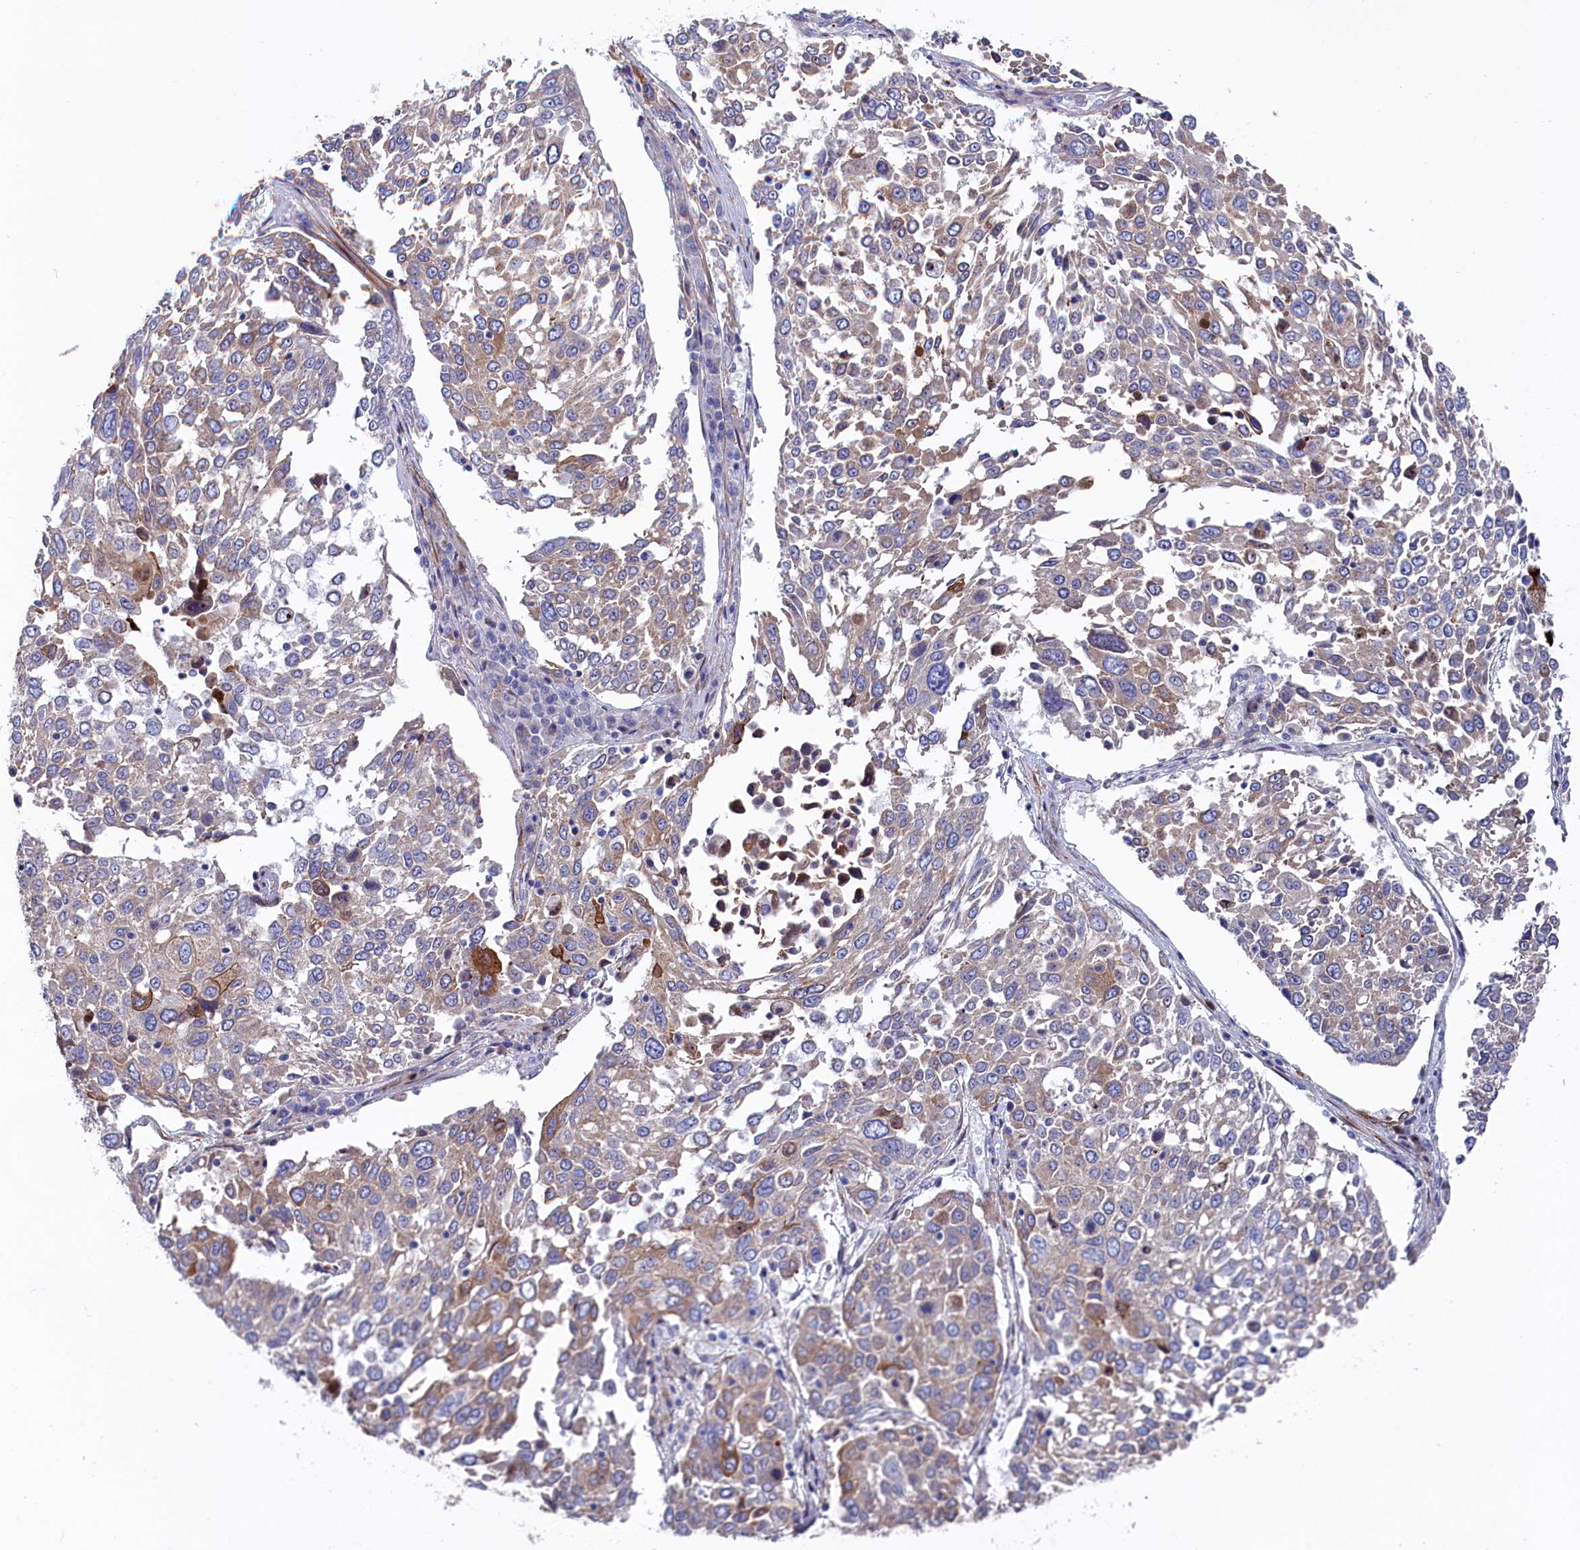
{"staining": {"intensity": "weak", "quantity": "25%-75%", "location": "cytoplasmic/membranous"}, "tissue": "lung cancer", "cell_type": "Tumor cells", "image_type": "cancer", "snomed": [{"axis": "morphology", "description": "Squamous cell carcinoma, NOS"}, {"axis": "topography", "description": "Lung"}], "caption": "Squamous cell carcinoma (lung) stained for a protein (brown) exhibits weak cytoplasmic/membranous positive staining in about 25%-75% of tumor cells.", "gene": "NUDT7", "patient": {"sex": "male", "age": 65}}